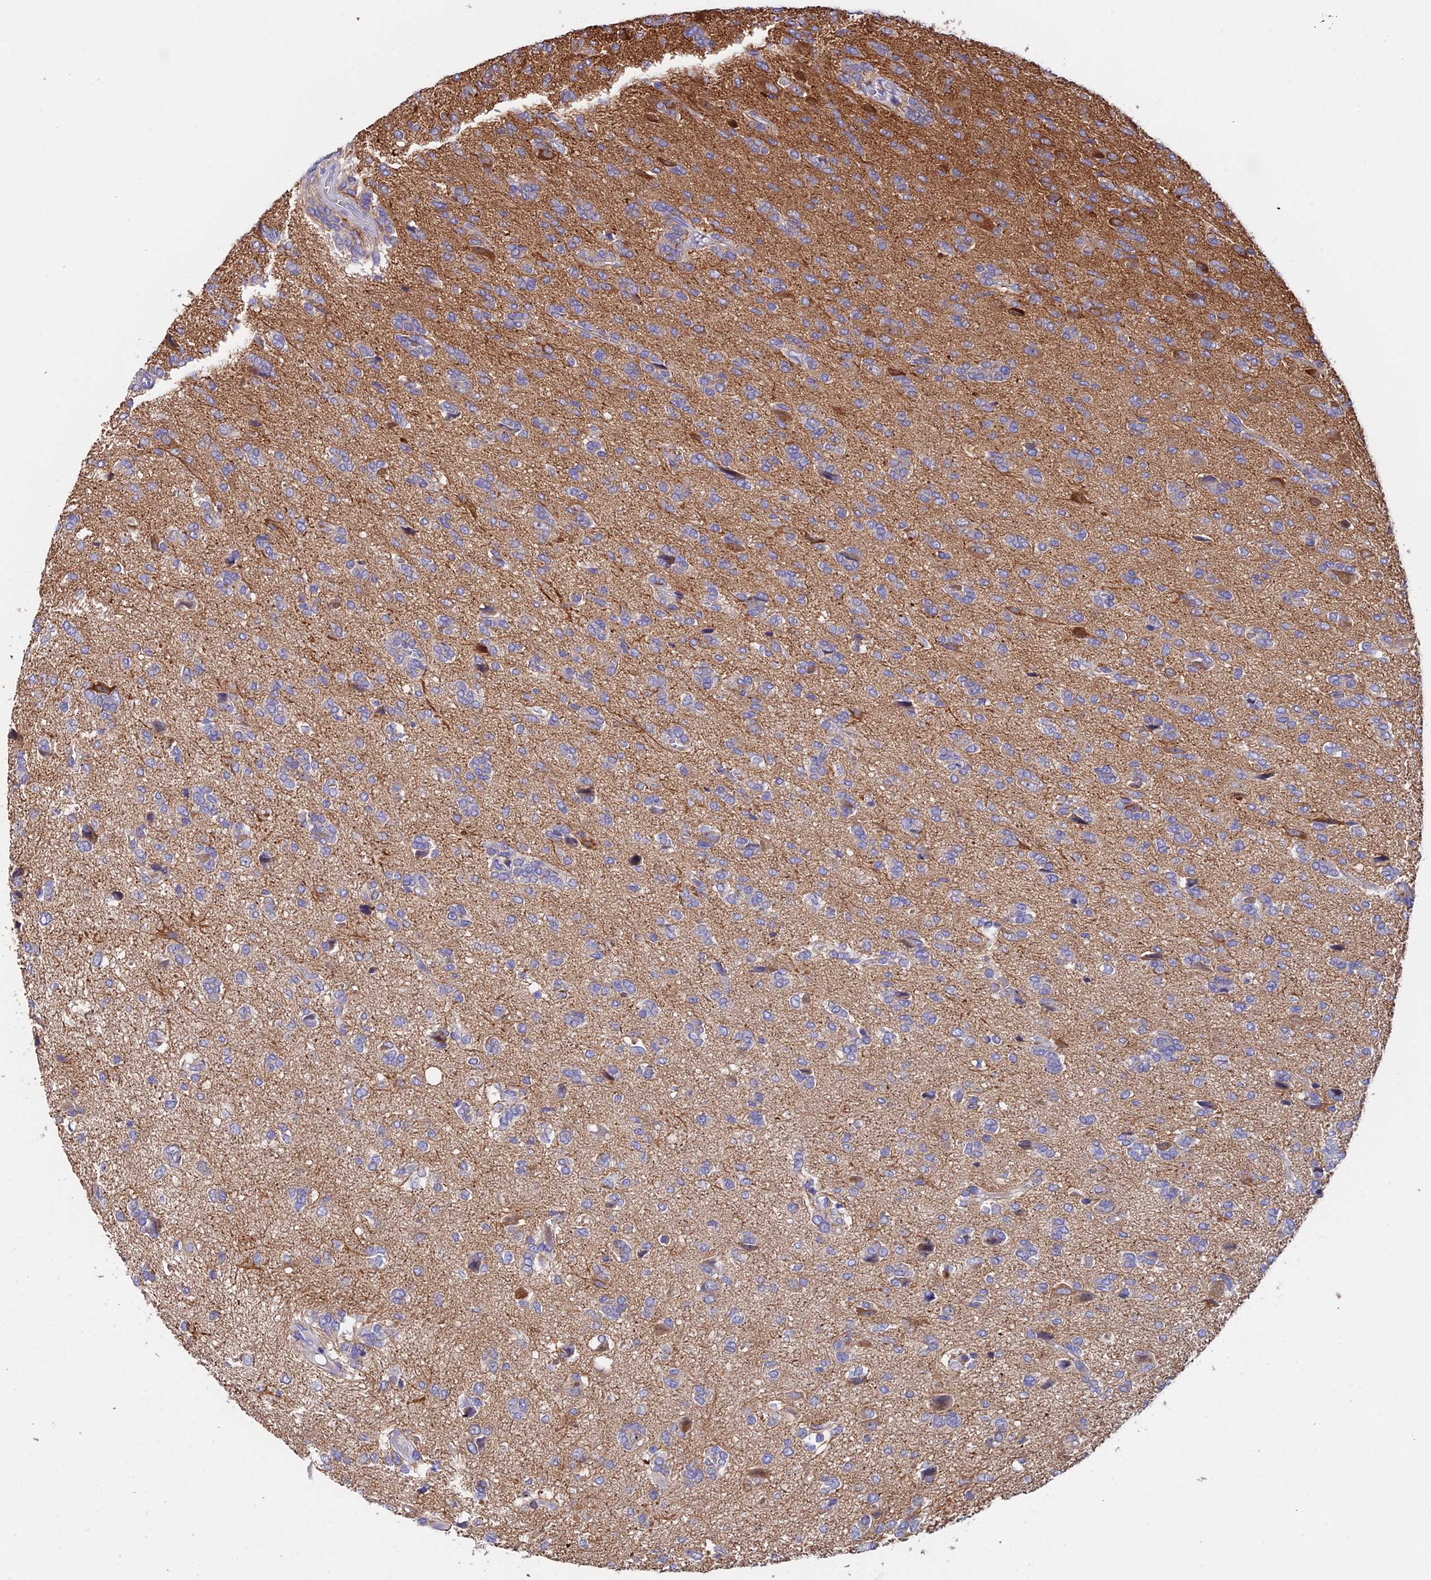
{"staining": {"intensity": "moderate", "quantity": "<25%", "location": "cytoplasmic/membranous"}, "tissue": "glioma", "cell_type": "Tumor cells", "image_type": "cancer", "snomed": [{"axis": "morphology", "description": "Glioma, malignant, High grade"}, {"axis": "topography", "description": "Brain"}], "caption": "Moderate cytoplasmic/membranous protein staining is seen in approximately <25% of tumor cells in malignant high-grade glioma.", "gene": "CEP41", "patient": {"sex": "female", "age": 59}}